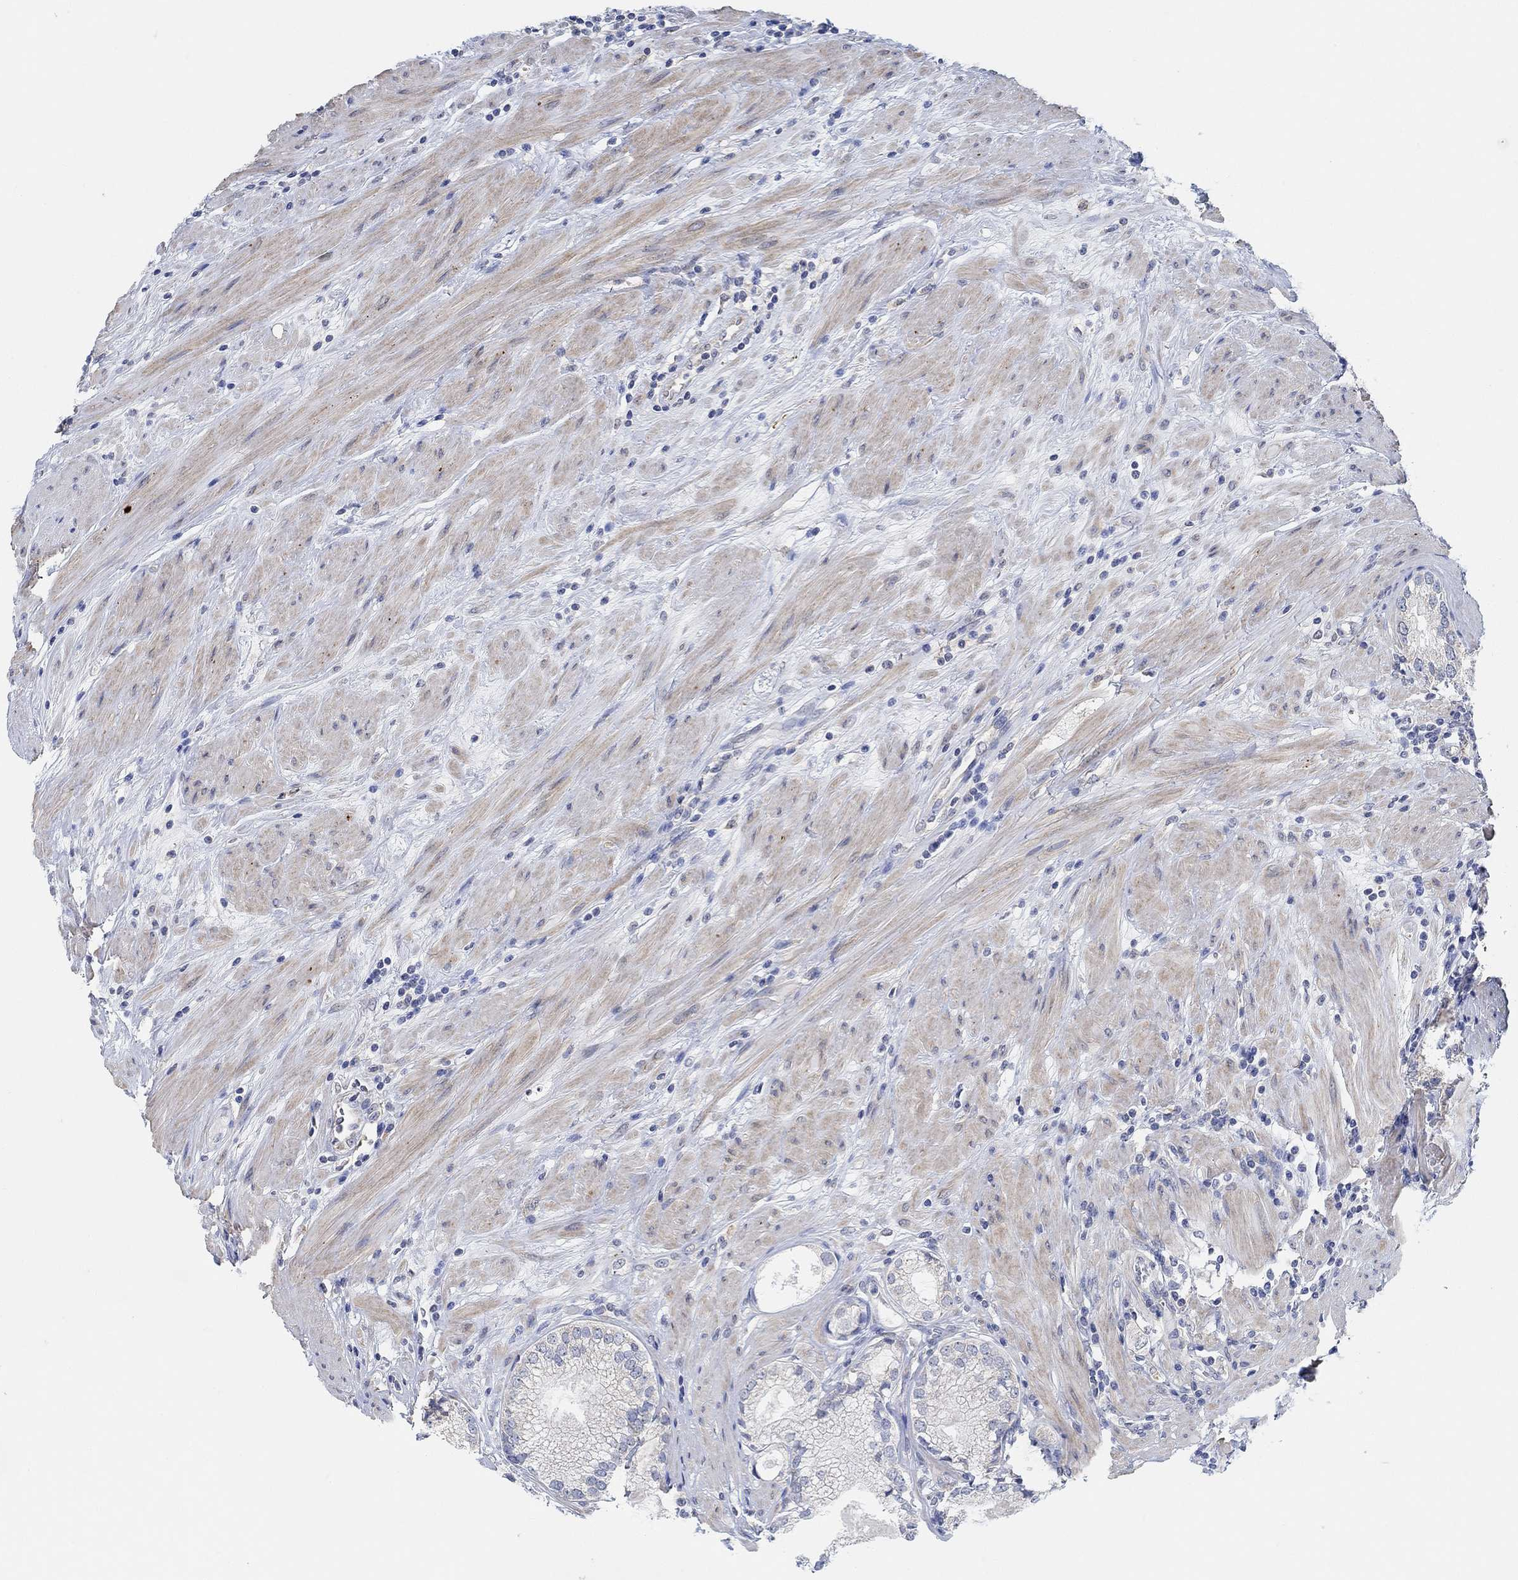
{"staining": {"intensity": "negative", "quantity": "none", "location": "none"}, "tissue": "prostate cancer", "cell_type": "Tumor cells", "image_type": "cancer", "snomed": [{"axis": "morphology", "description": "Adenocarcinoma, High grade"}, {"axis": "topography", "description": "Prostate and seminal vesicle, NOS"}], "caption": "This is an immunohistochemistry (IHC) micrograph of prostate cancer. There is no staining in tumor cells.", "gene": "RIMS1", "patient": {"sex": "male", "age": 62}}